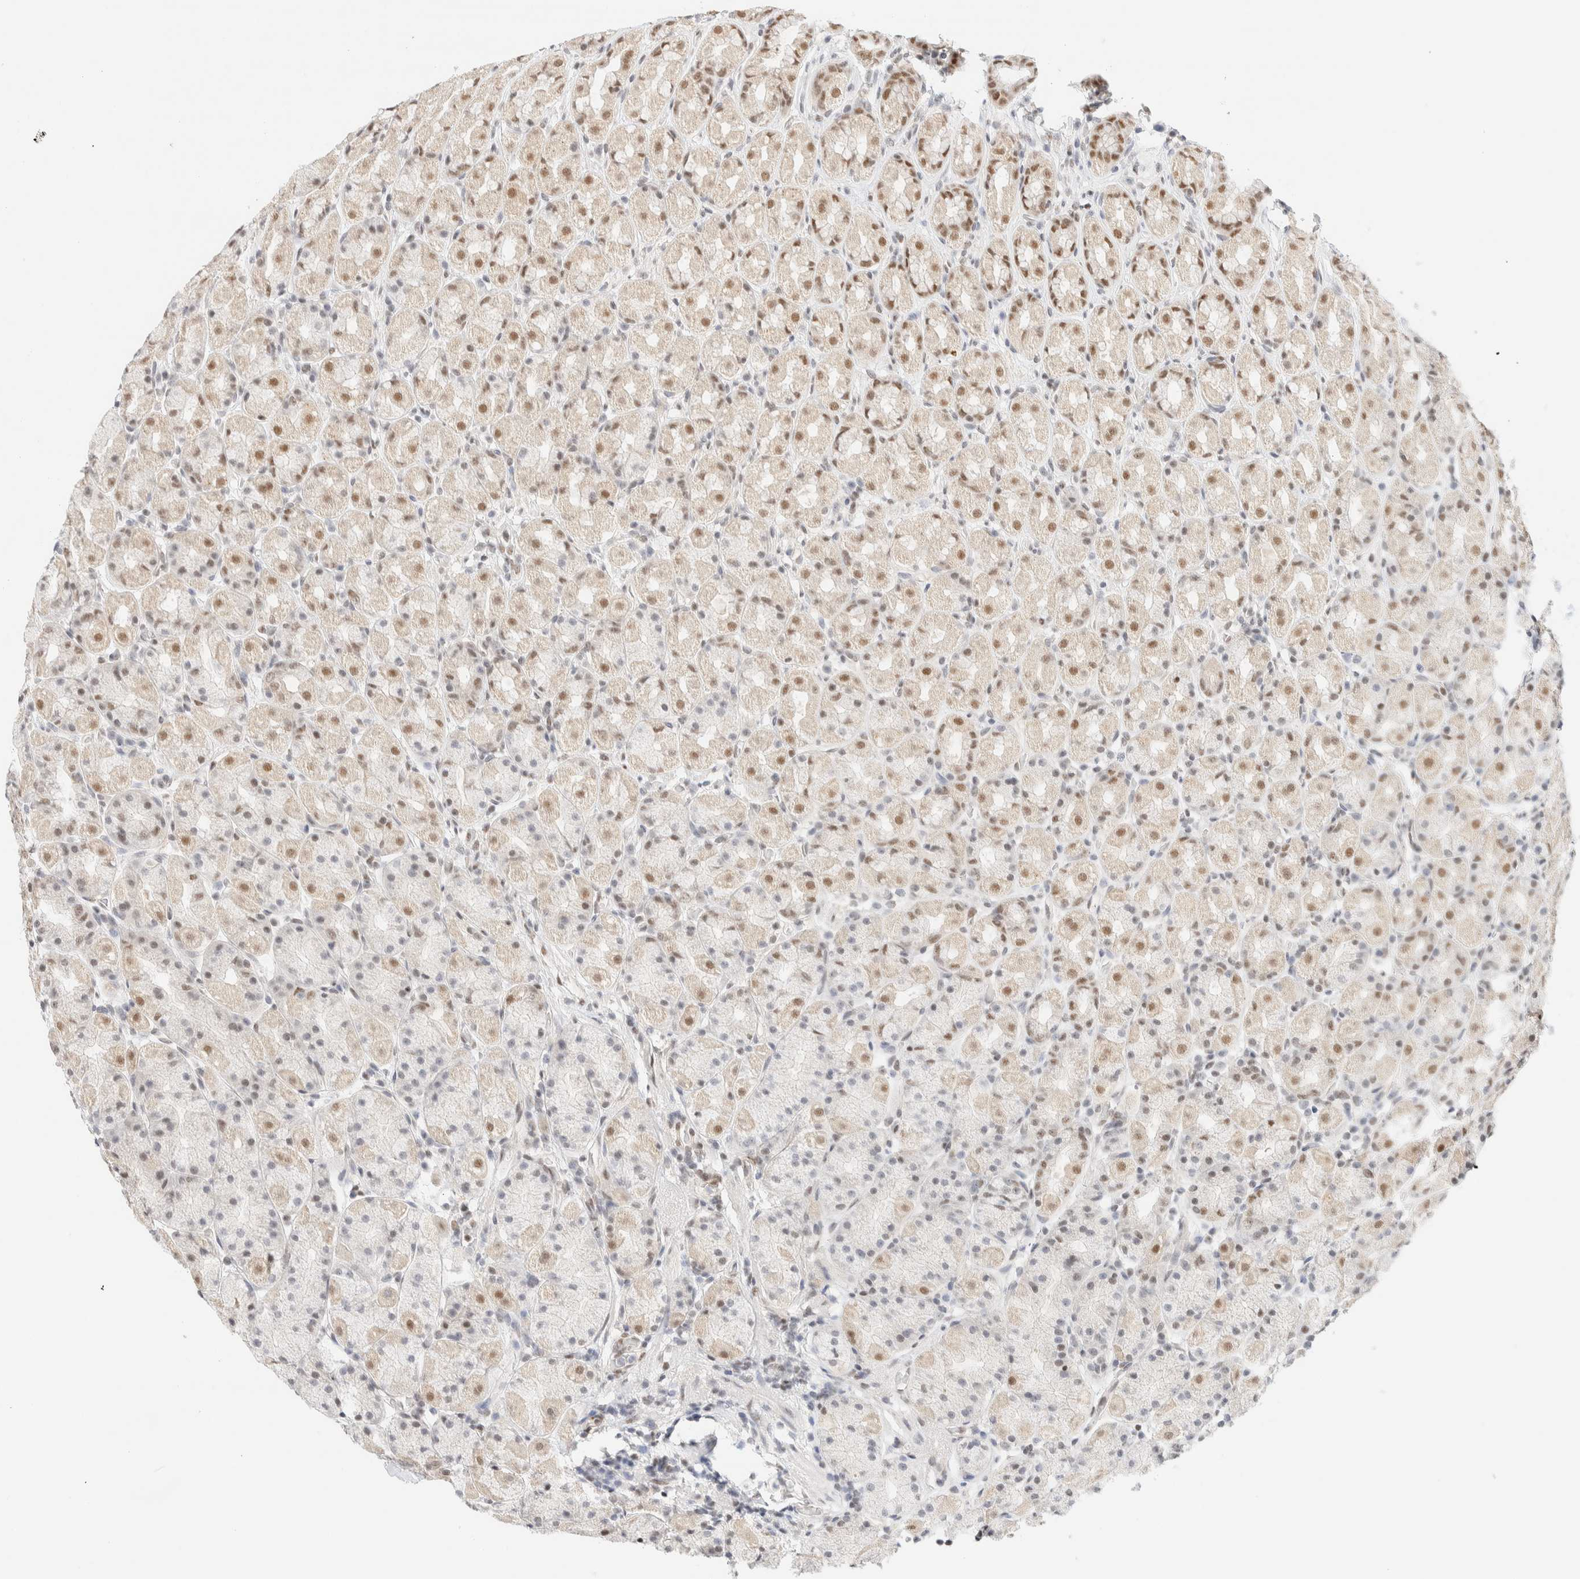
{"staining": {"intensity": "strong", "quantity": "25%-75%", "location": "nuclear"}, "tissue": "stomach", "cell_type": "Glandular cells", "image_type": "normal", "snomed": [{"axis": "morphology", "description": "Normal tissue, NOS"}, {"axis": "topography", "description": "Stomach, upper"}], "caption": "IHC staining of benign stomach, which demonstrates high levels of strong nuclear positivity in approximately 25%-75% of glandular cells indicating strong nuclear protein staining. The staining was performed using DAB (brown) for protein detection and nuclei were counterstained in hematoxylin (blue).", "gene": "PYGO2", "patient": {"sex": "male", "age": 68}}